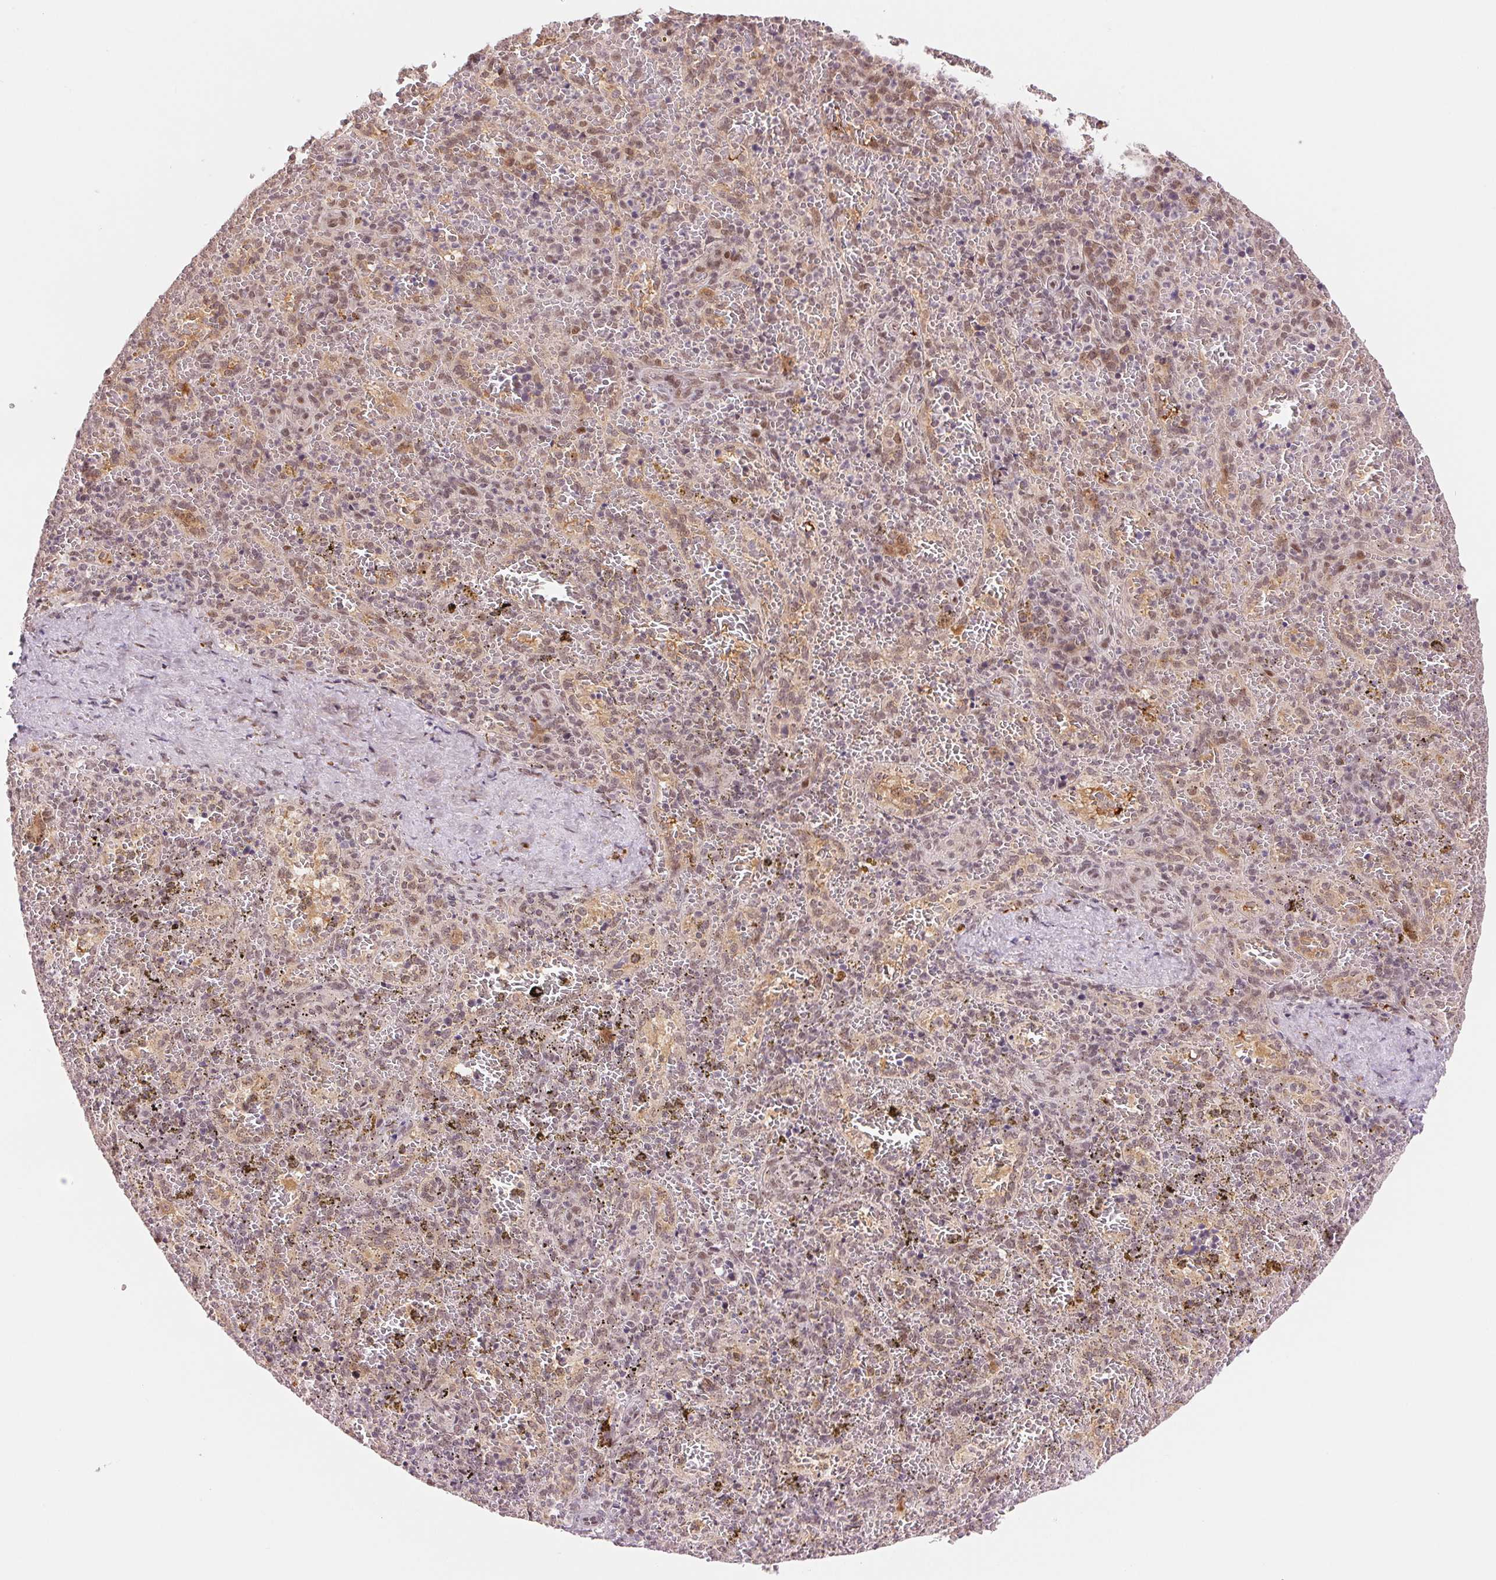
{"staining": {"intensity": "strong", "quantity": "<25%", "location": "cytoplasmic/membranous,nuclear"}, "tissue": "spleen", "cell_type": "Cells in red pulp", "image_type": "normal", "snomed": [{"axis": "morphology", "description": "Normal tissue, NOS"}, {"axis": "topography", "description": "Spleen"}], "caption": "IHC of normal spleen displays medium levels of strong cytoplasmic/membranous,nuclear staining in about <25% of cells in red pulp.", "gene": "DNAJB6", "patient": {"sex": "female", "age": 50}}